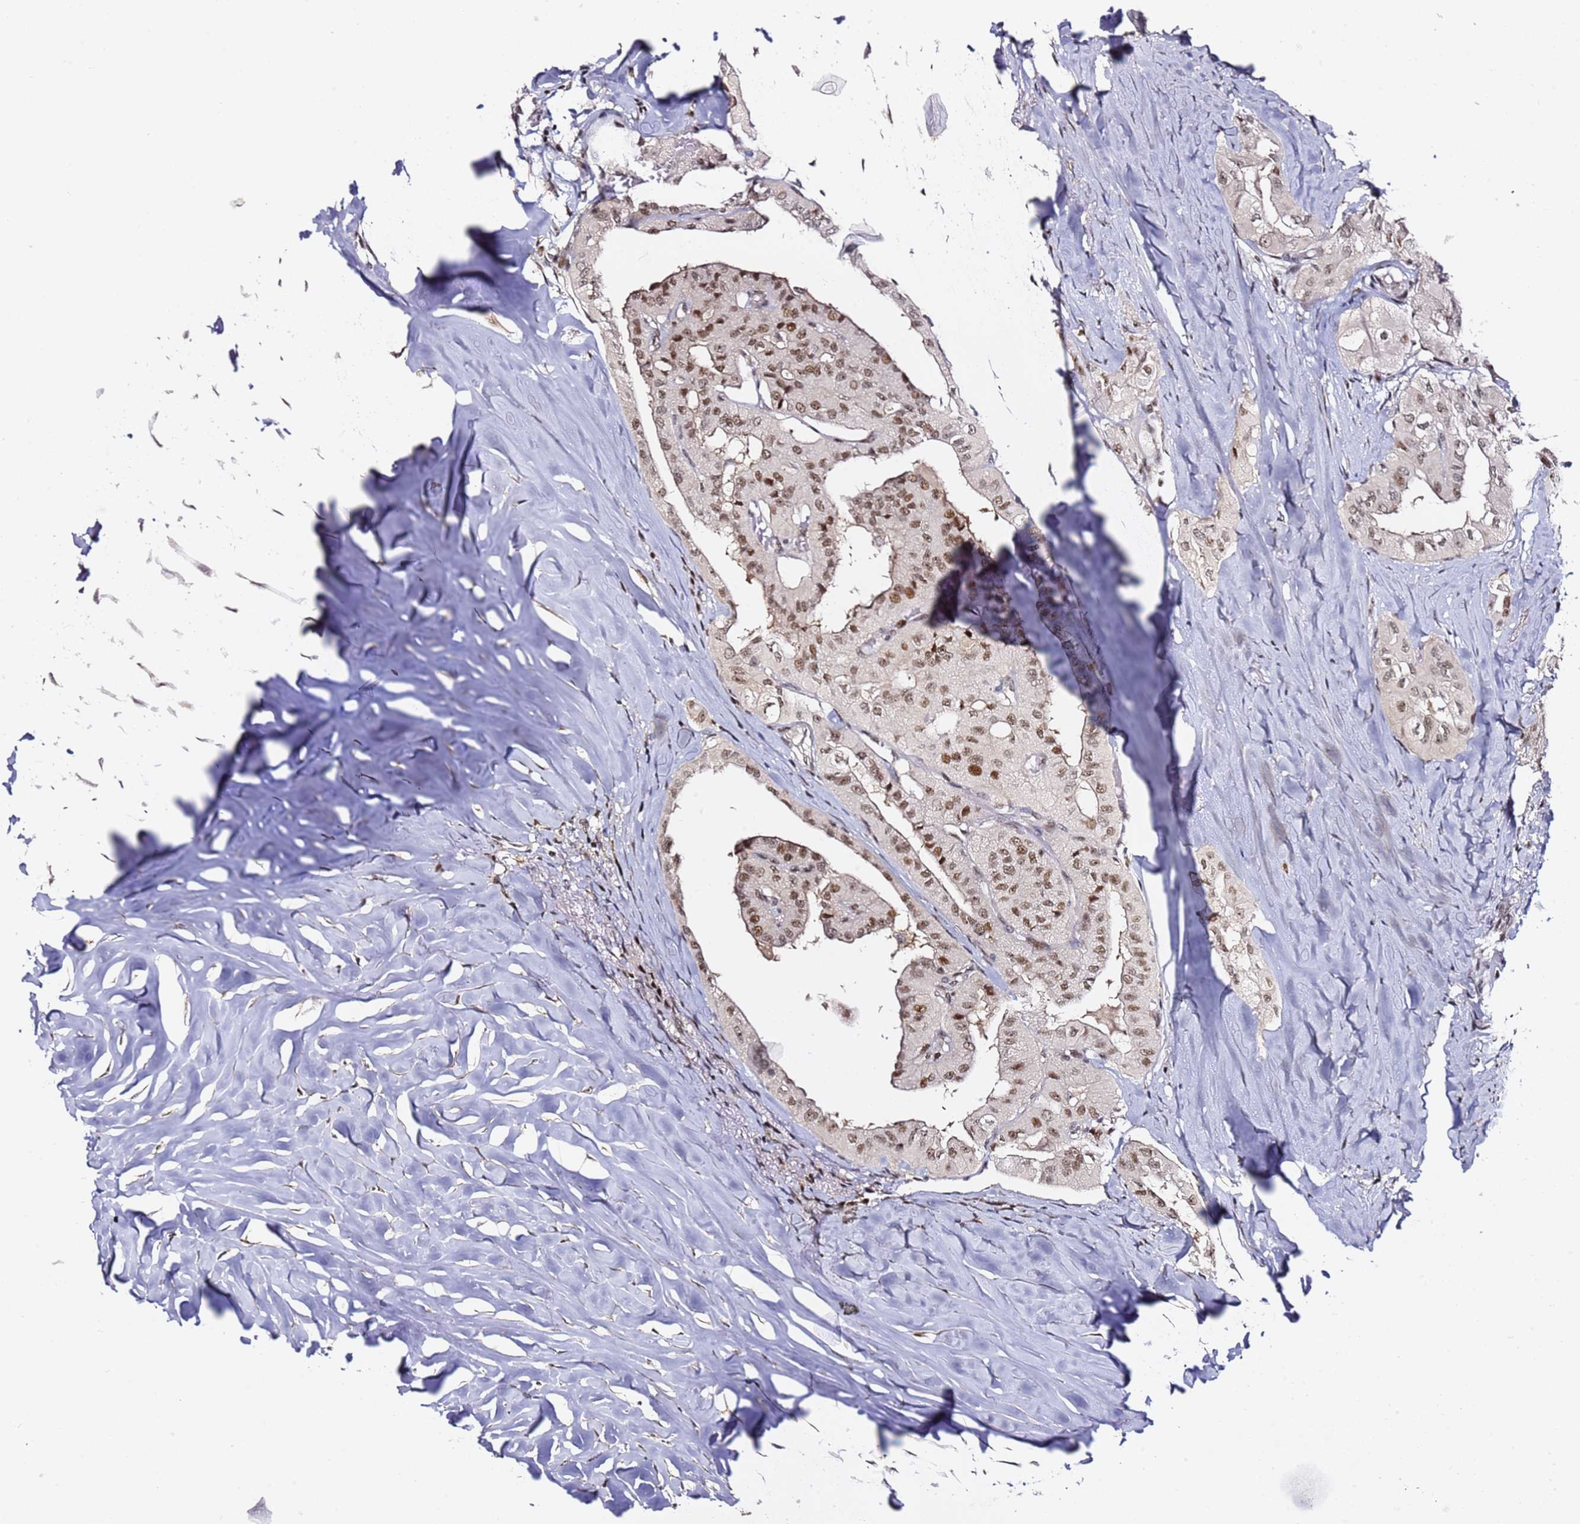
{"staining": {"intensity": "moderate", "quantity": ">75%", "location": "nuclear"}, "tissue": "thyroid cancer", "cell_type": "Tumor cells", "image_type": "cancer", "snomed": [{"axis": "morphology", "description": "Papillary adenocarcinoma, NOS"}, {"axis": "topography", "description": "Thyroid gland"}], "caption": "Moderate nuclear protein positivity is present in approximately >75% of tumor cells in thyroid cancer (papillary adenocarcinoma).", "gene": "FCF1", "patient": {"sex": "female", "age": 59}}